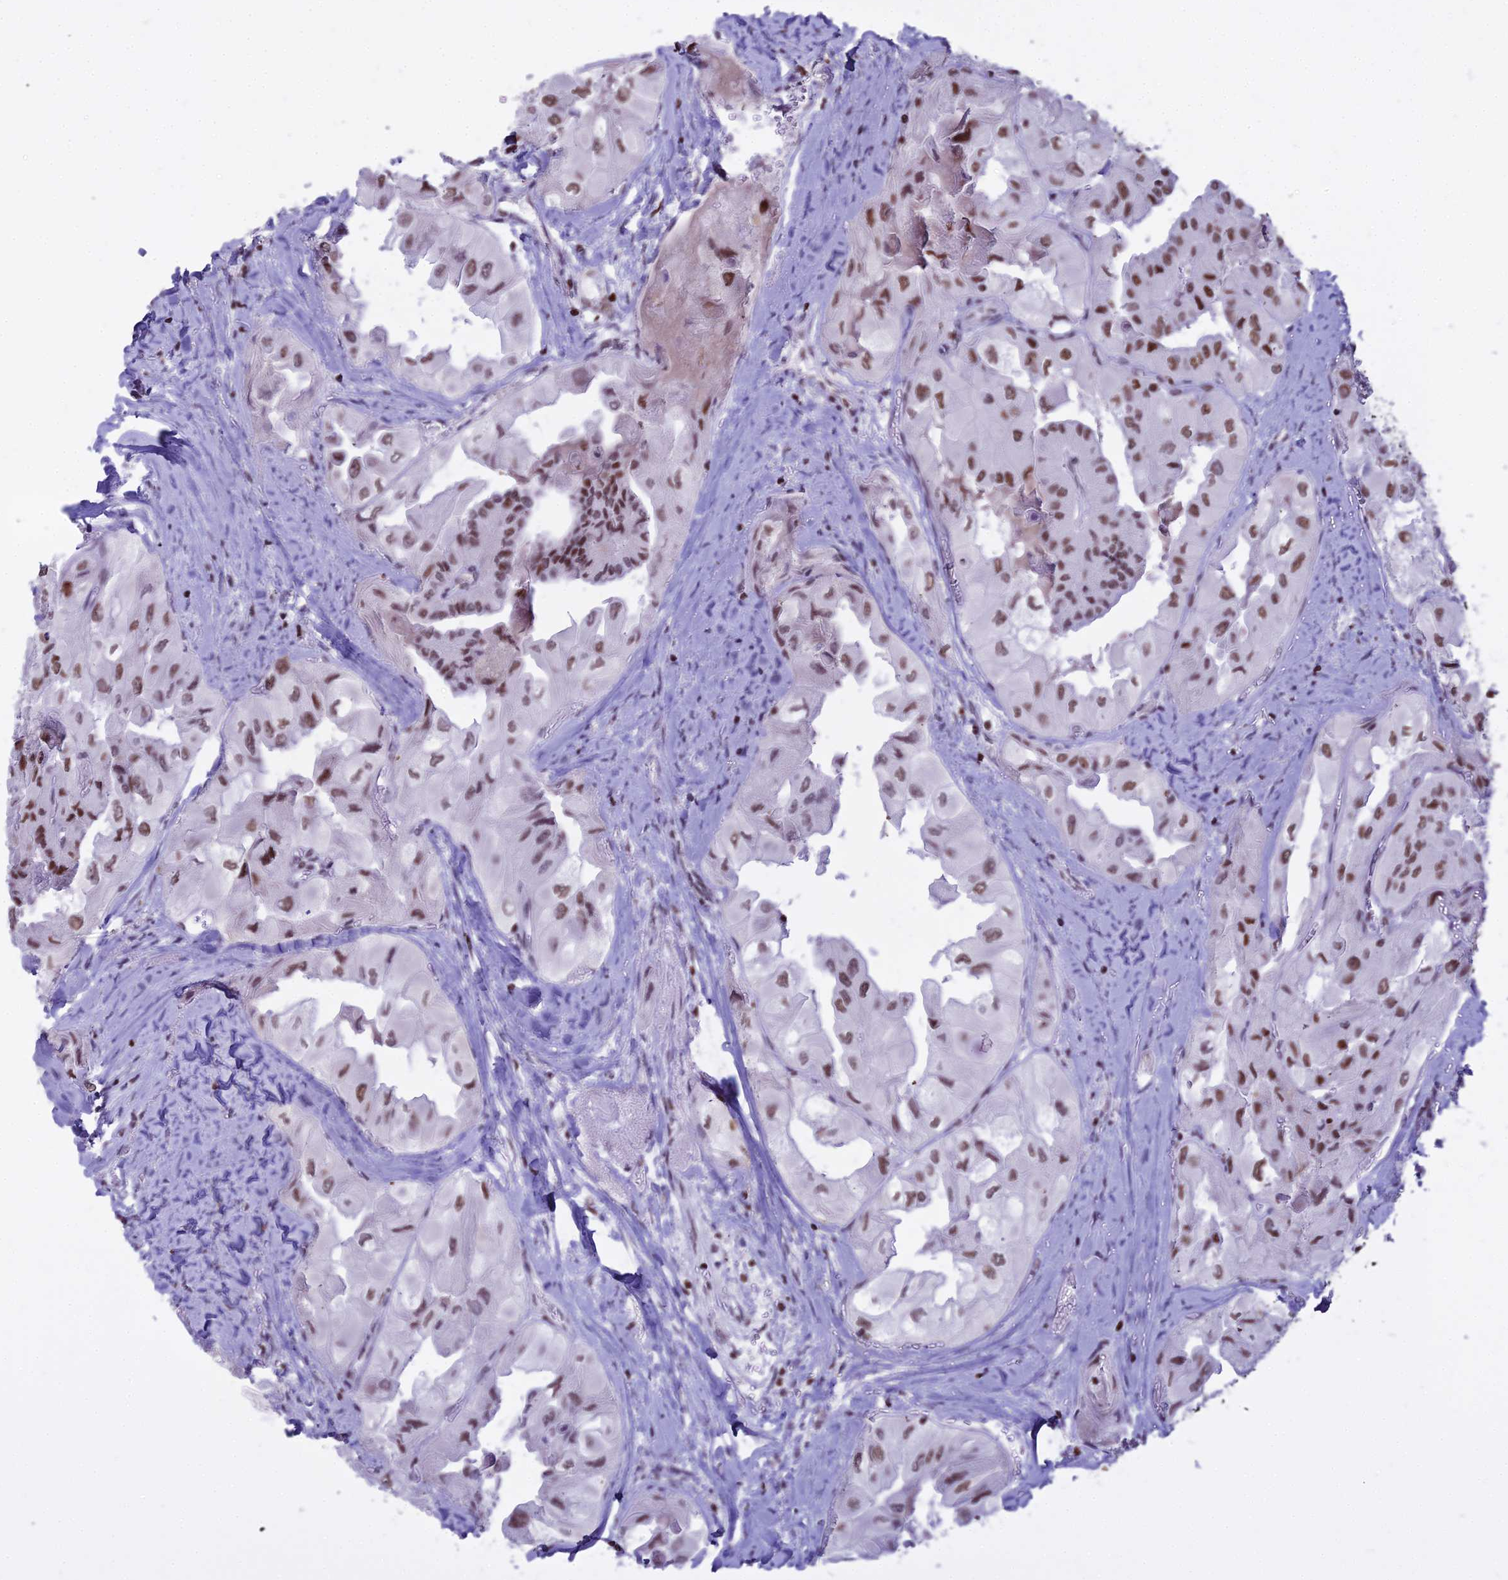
{"staining": {"intensity": "moderate", "quantity": ">75%", "location": "nuclear"}, "tissue": "thyroid cancer", "cell_type": "Tumor cells", "image_type": "cancer", "snomed": [{"axis": "morphology", "description": "Normal tissue, NOS"}, {"axis": "morphology", "description": "Papillary adenocarcinoma, NOS"}, {"axis": "topography", "description": "Thyroid gland"}], "caption": "Thyroid papillary adenocarcinoma stained for a protein (brown) exhibits moderate nuclear positive staining in about >75% of tumor cells.", "gene": "PARP1", "patient": {"sex": "female", "age": 59}}